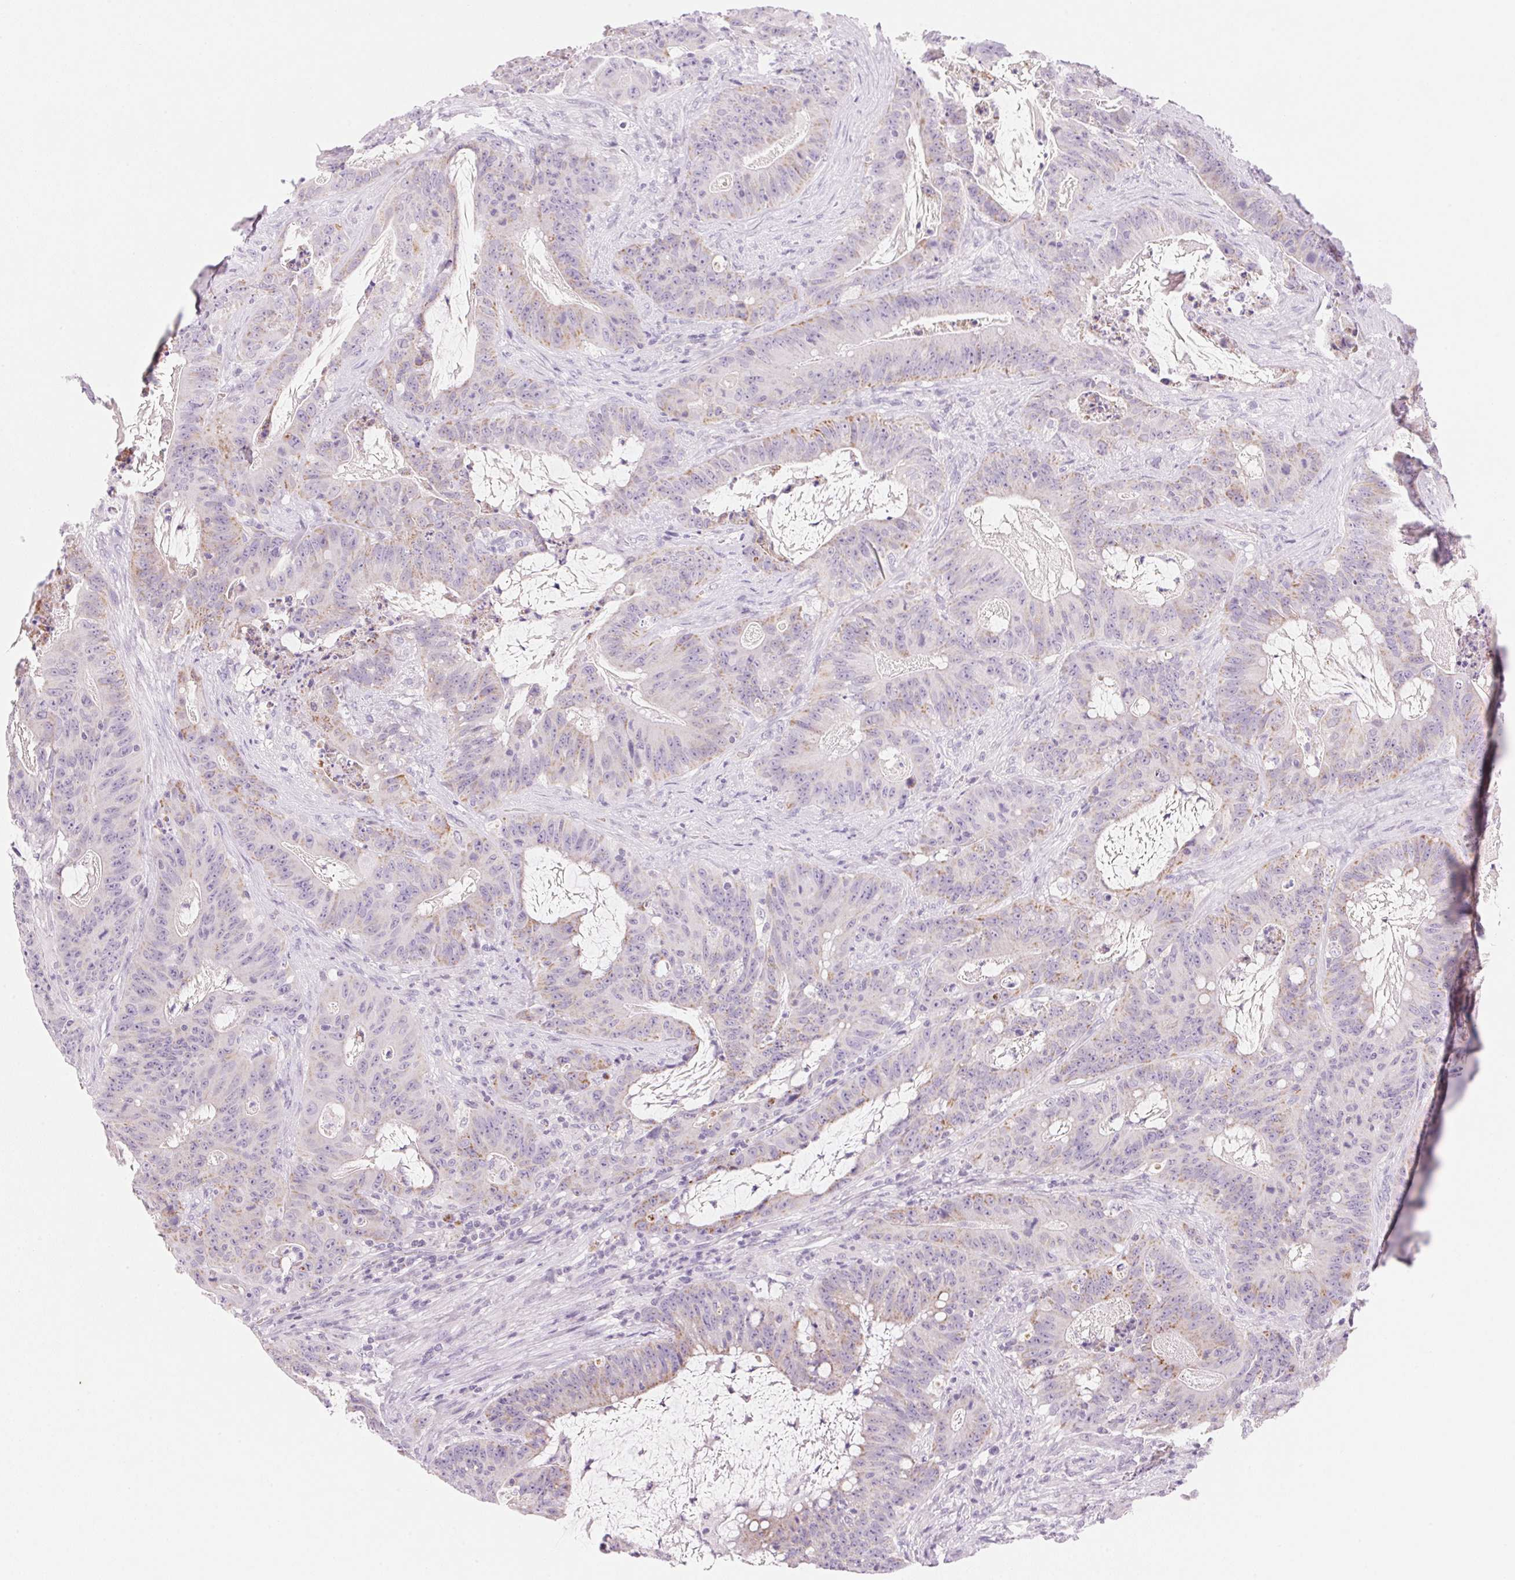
{"staining": {"intensity": "weak", "quantity": "<25%", "location": "cytoplasmic/membranous"}, "tissue": "colorectal cancer", "cell_type": "Tumor cells", "image_type": "cancer", "snomed": [{"axis": "morphology", "description": "Adenocarcinoma, NOS"}, {"axis": "topography", "description": "Colon"}], "caption": "The immunohistochemistry (IHC) histopathology image has no significant expression in tumor cells of colorectal adenocarcinoma tissue.", "gene": "CYP11B1", "patient": {"sex": "male", "age": 33}}